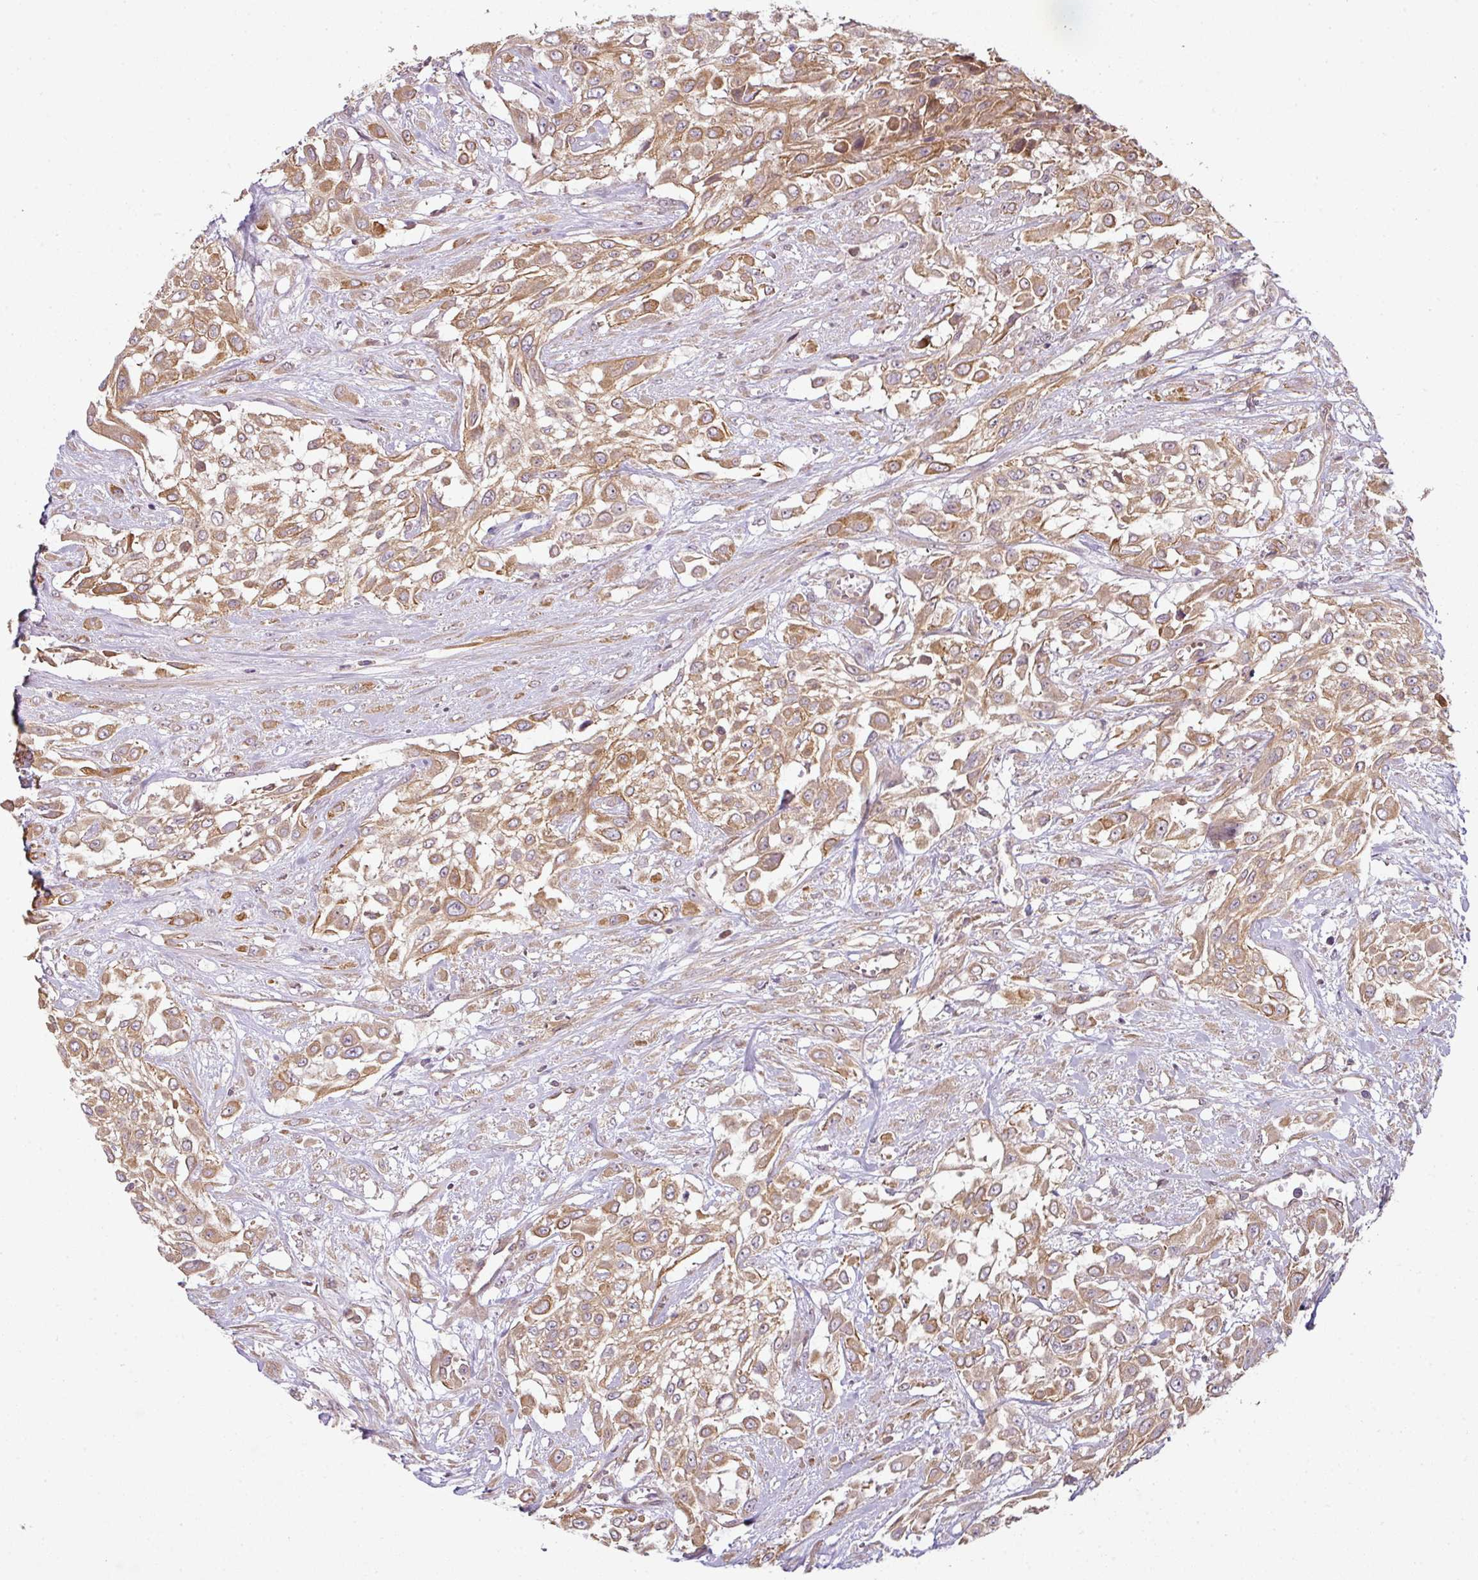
{"staining": {"intensity": "moderate", "quantity": ">75%", "location": "cytoplasmic/membranous"}, "tissue": "urothelial cancer", "cell_type": "Tumor cells", "image_type": "cancer", "snomed": [{"axis": "morphology", "description": "Urothelial carcinoma, High grade"}, {"axis": "topography", "description": "Urinary bladder"}], "caption": "Protein expression analysis of urothelial cancer demonstrates moderate cytoplasmic/membranous staining in about >75% of tumor cells.", "gene": "RNF31", "patient": {"sex": "male", "age": 57}}